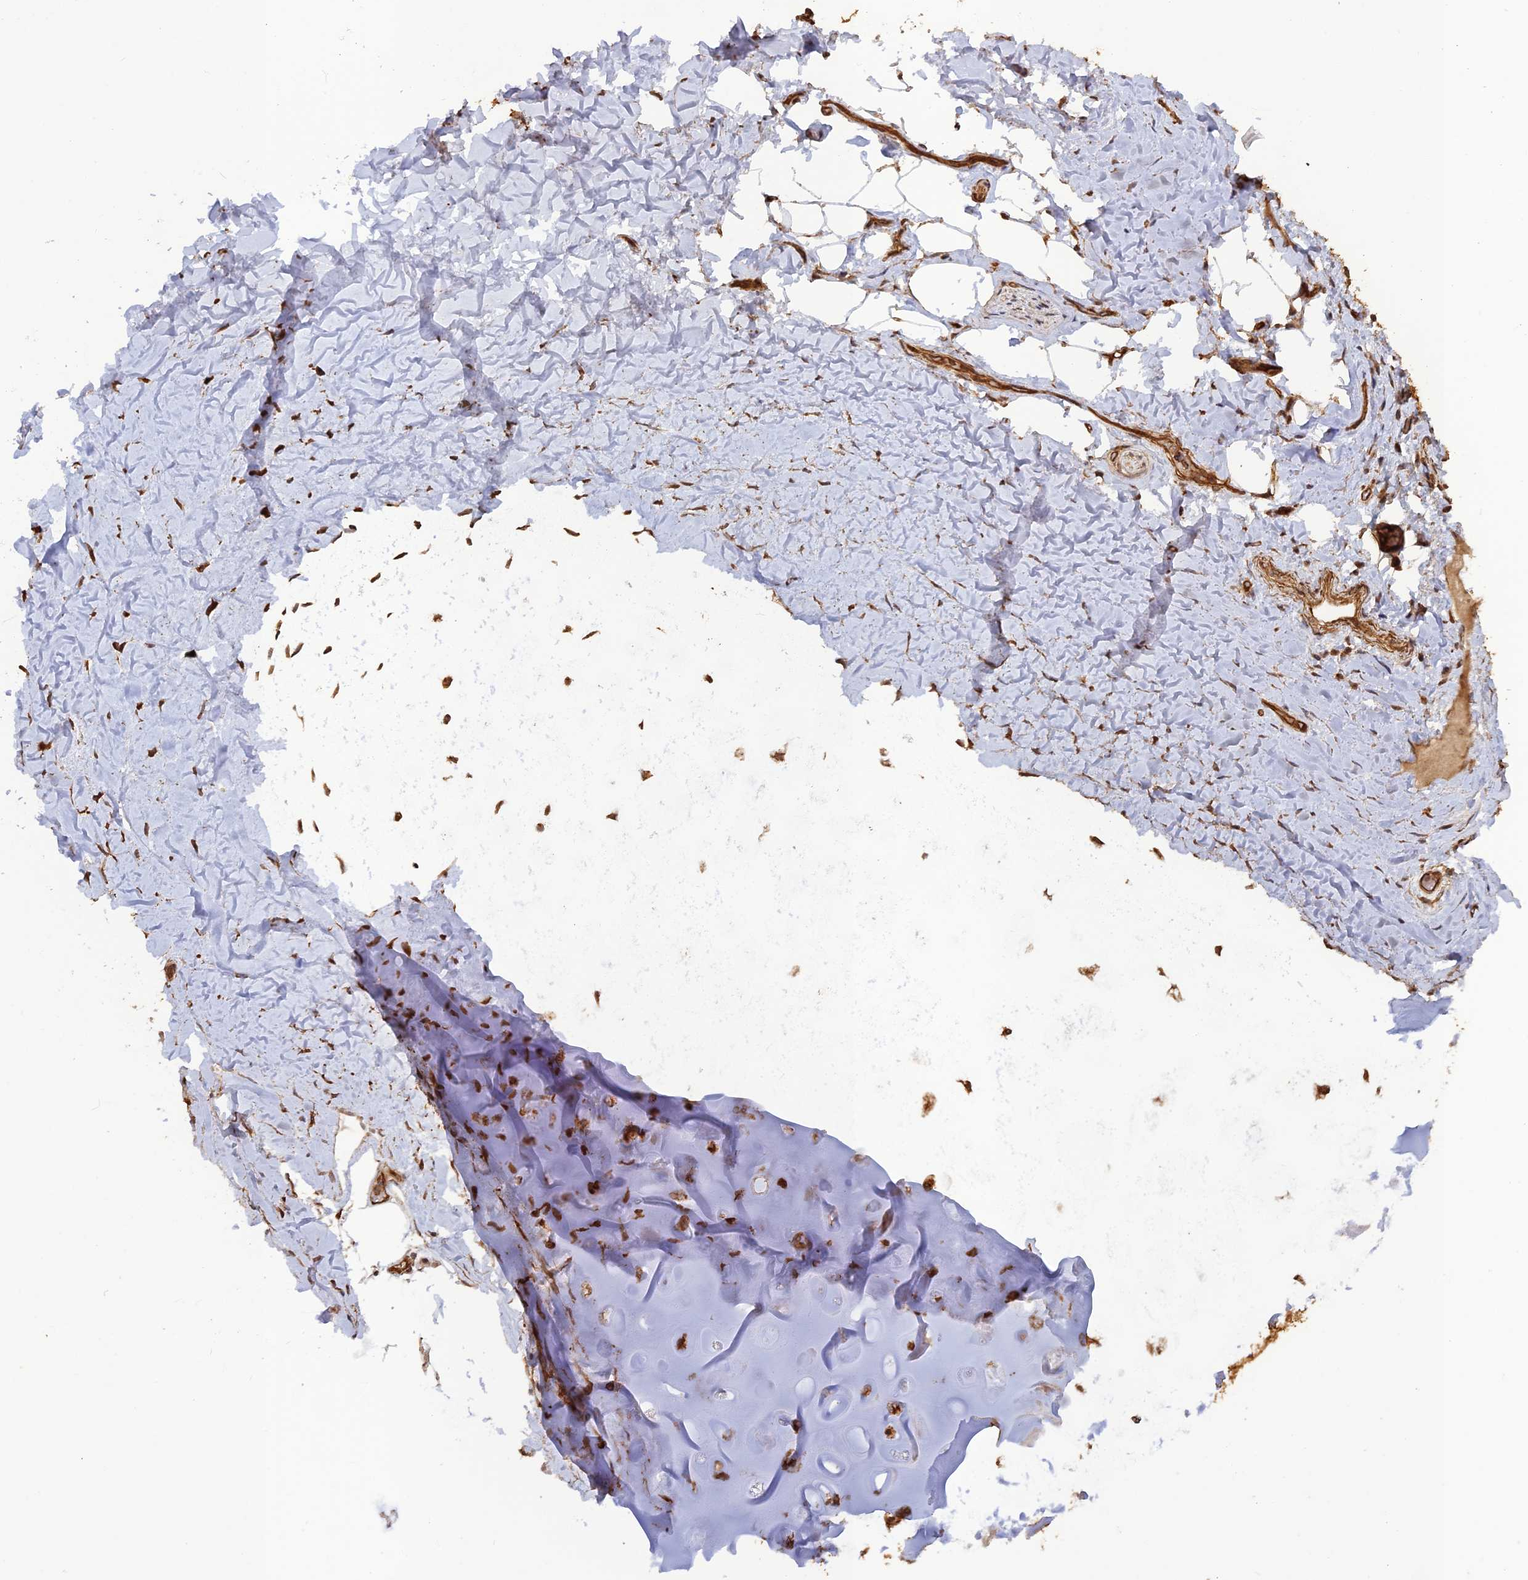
{"staining": {"intensity": "negative", "quantity": "none", "location": "none"}, "tissue": "adipose tissue", "cell_type": "Adipocytes", "image_type": "normal", "snomed": [{"axis": "morphology", "description": "Normal tissue, NOS"}, {"axis": "topography", "description": "Lymph node"}, {"axis": "topography", "description": "Cartilage tissue"}, {"axis": "topography", "description": "Bronchus"}], "caption": "Adipocytes show no significant protein staining in normal adipose tissue. (DAB immunohistochemistry (IHC) with hematoxylin counter stain).", "gene": "CCDC174", "patient": {"sex": "male", "age": 63}}